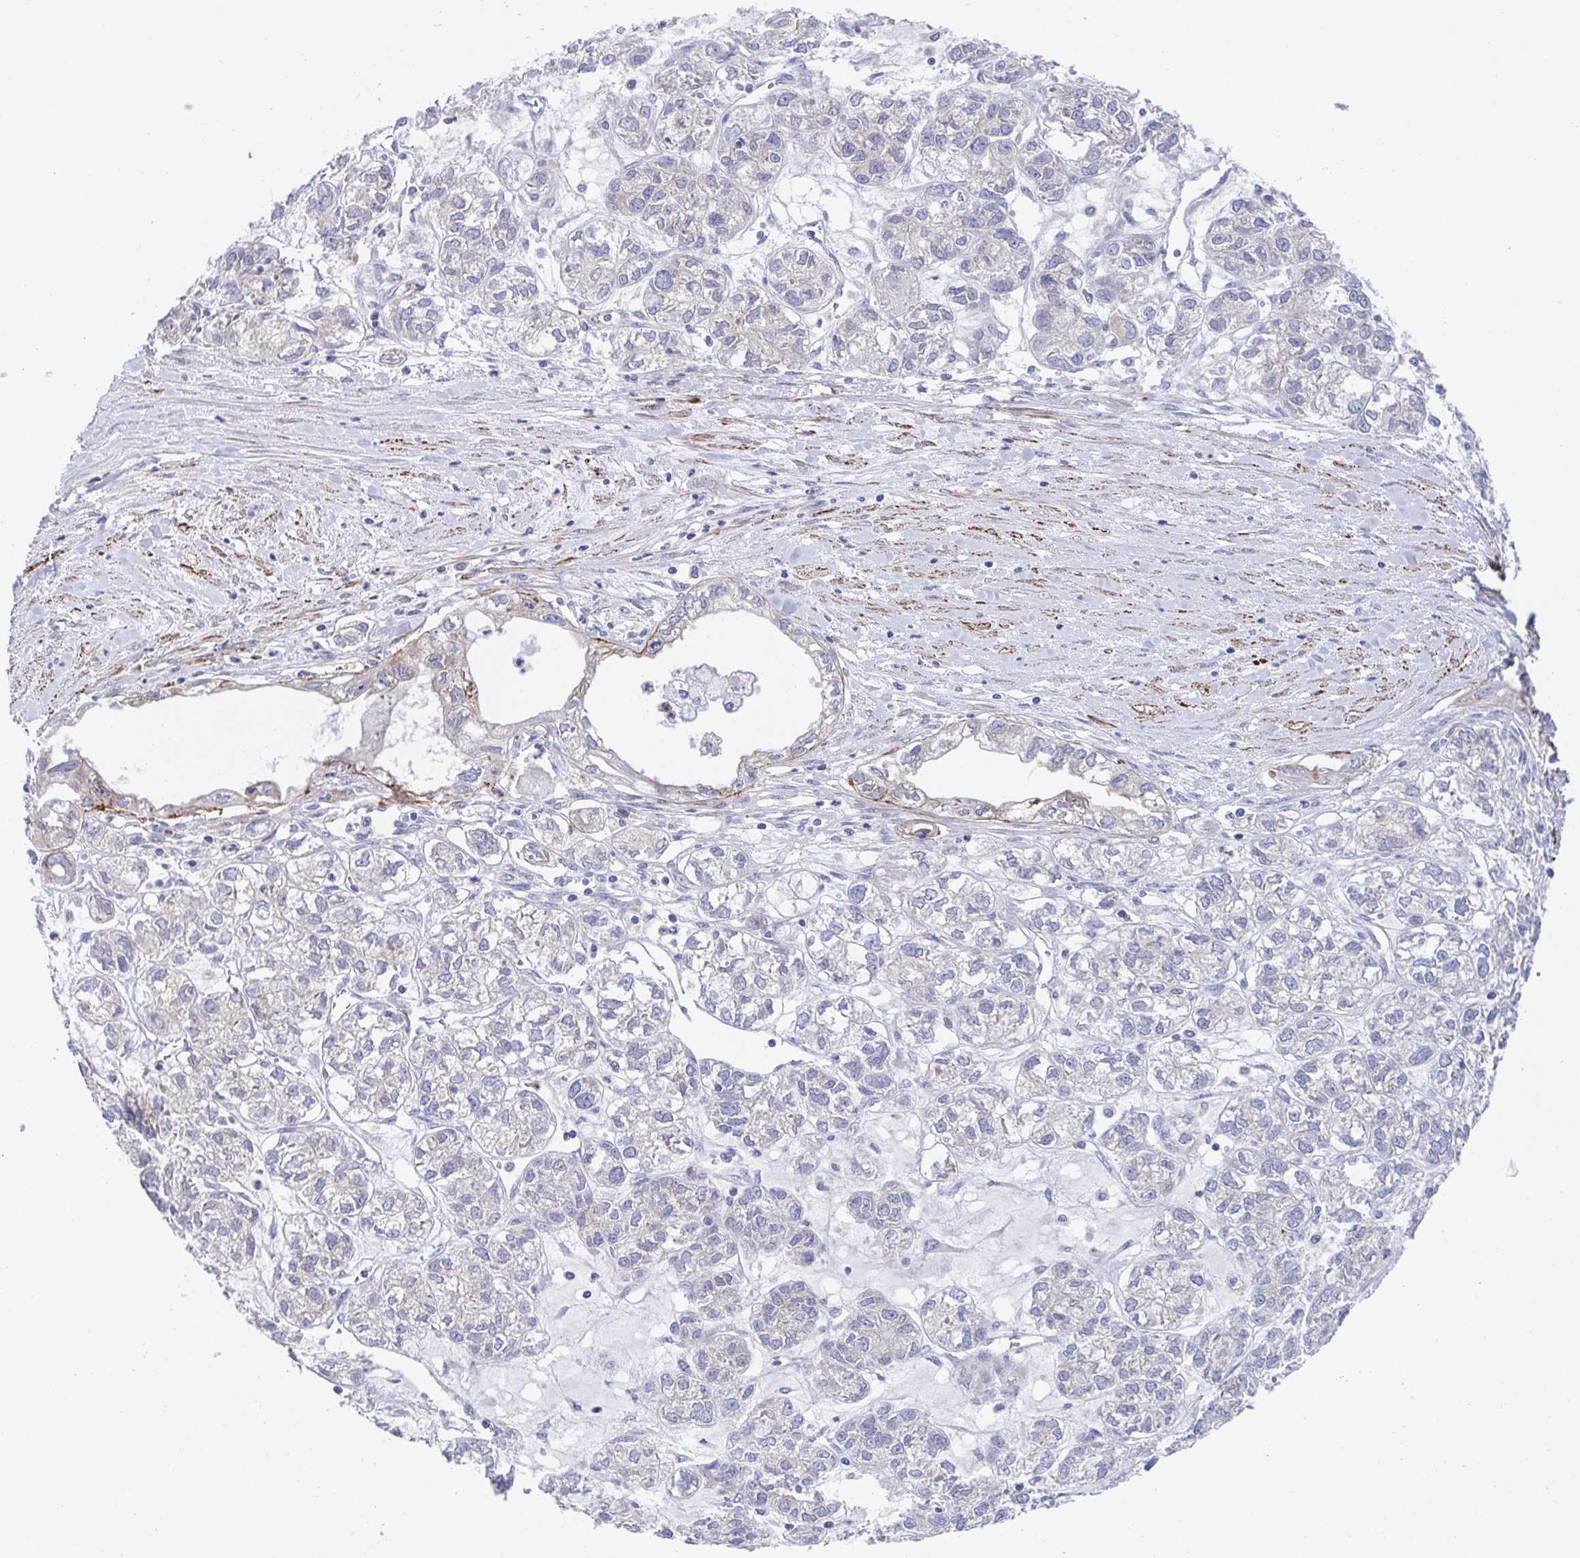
{"staining": {"intensity": "negative", "quantity": "none", "location": "none"}, "tissue": "ovarian cancer", "cell_type": "Tumor cells", "image_type": "cancer", "snomed": [{"axis": "morphology", "description": "Carcinoma, endometroid"}, {"axis": "topography", "description": "Ovary"}], "caption": "Protein analysis of ovarian cancer (endometroid carcinoma) exhibits no significant positivity in tumor cells.", "gene": "KLC3", "patient": {"sex": "female", "age": 64}}